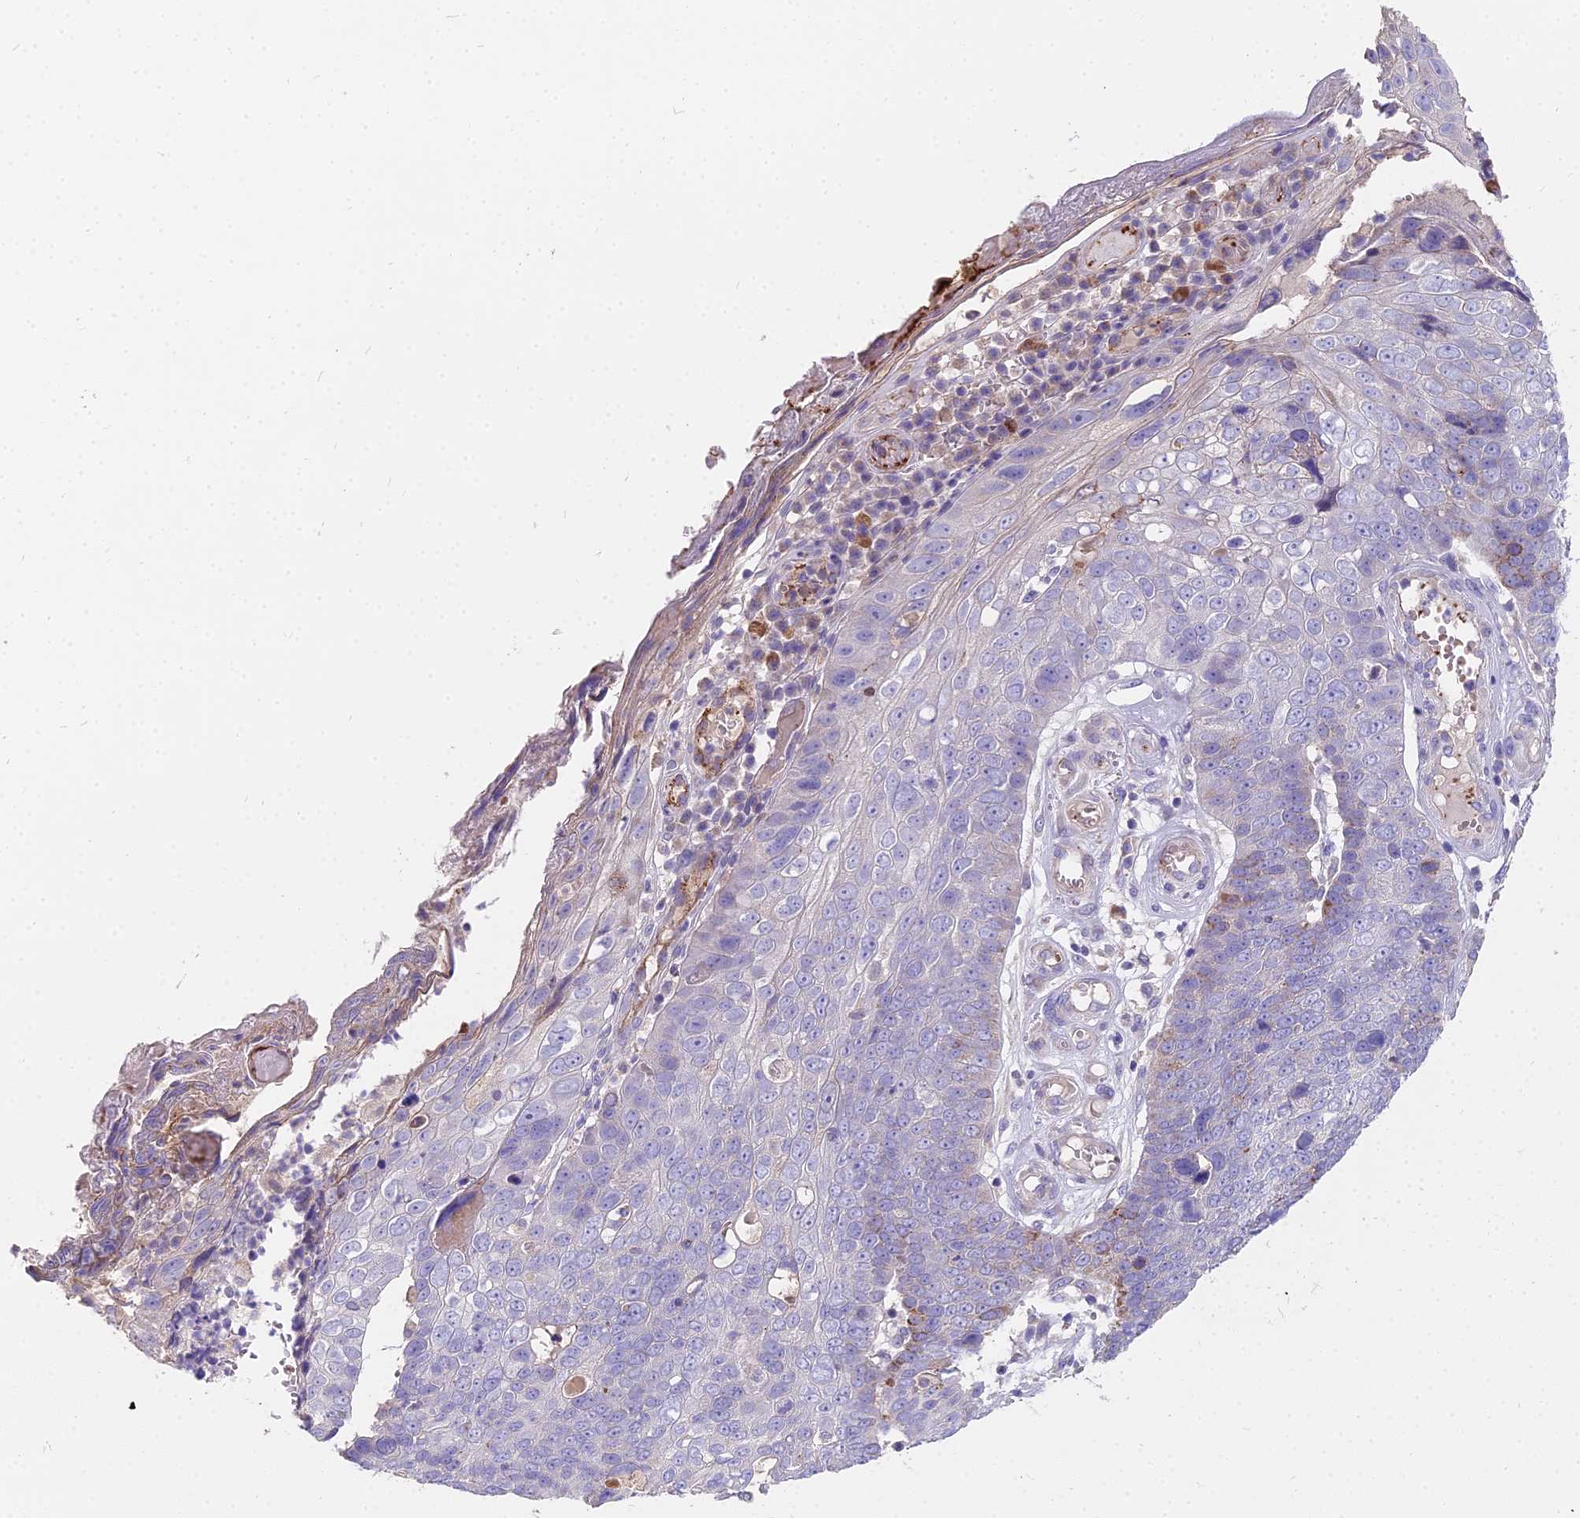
{"staining": {"intensity": "weak", "quantity": "<25%", "location": "cytoplasmic/membranous"}, "tissue": "skin cancer", "cell_type": "Tumor cells", "image_type": "cancer", "snomed": [{"axis": "morphology", "description": "Squamous cell carcinoma, NOS"}, {"axis": "topography", "description": "Skin"}], "caption": "IHC histopathology image of skin cancer (squamous cell carcinoma) stained for a protein (brown), which shows no staining in tumor cells.", "gene": "FRMPD1", "patient": {"sex": "male", "age": 71}}